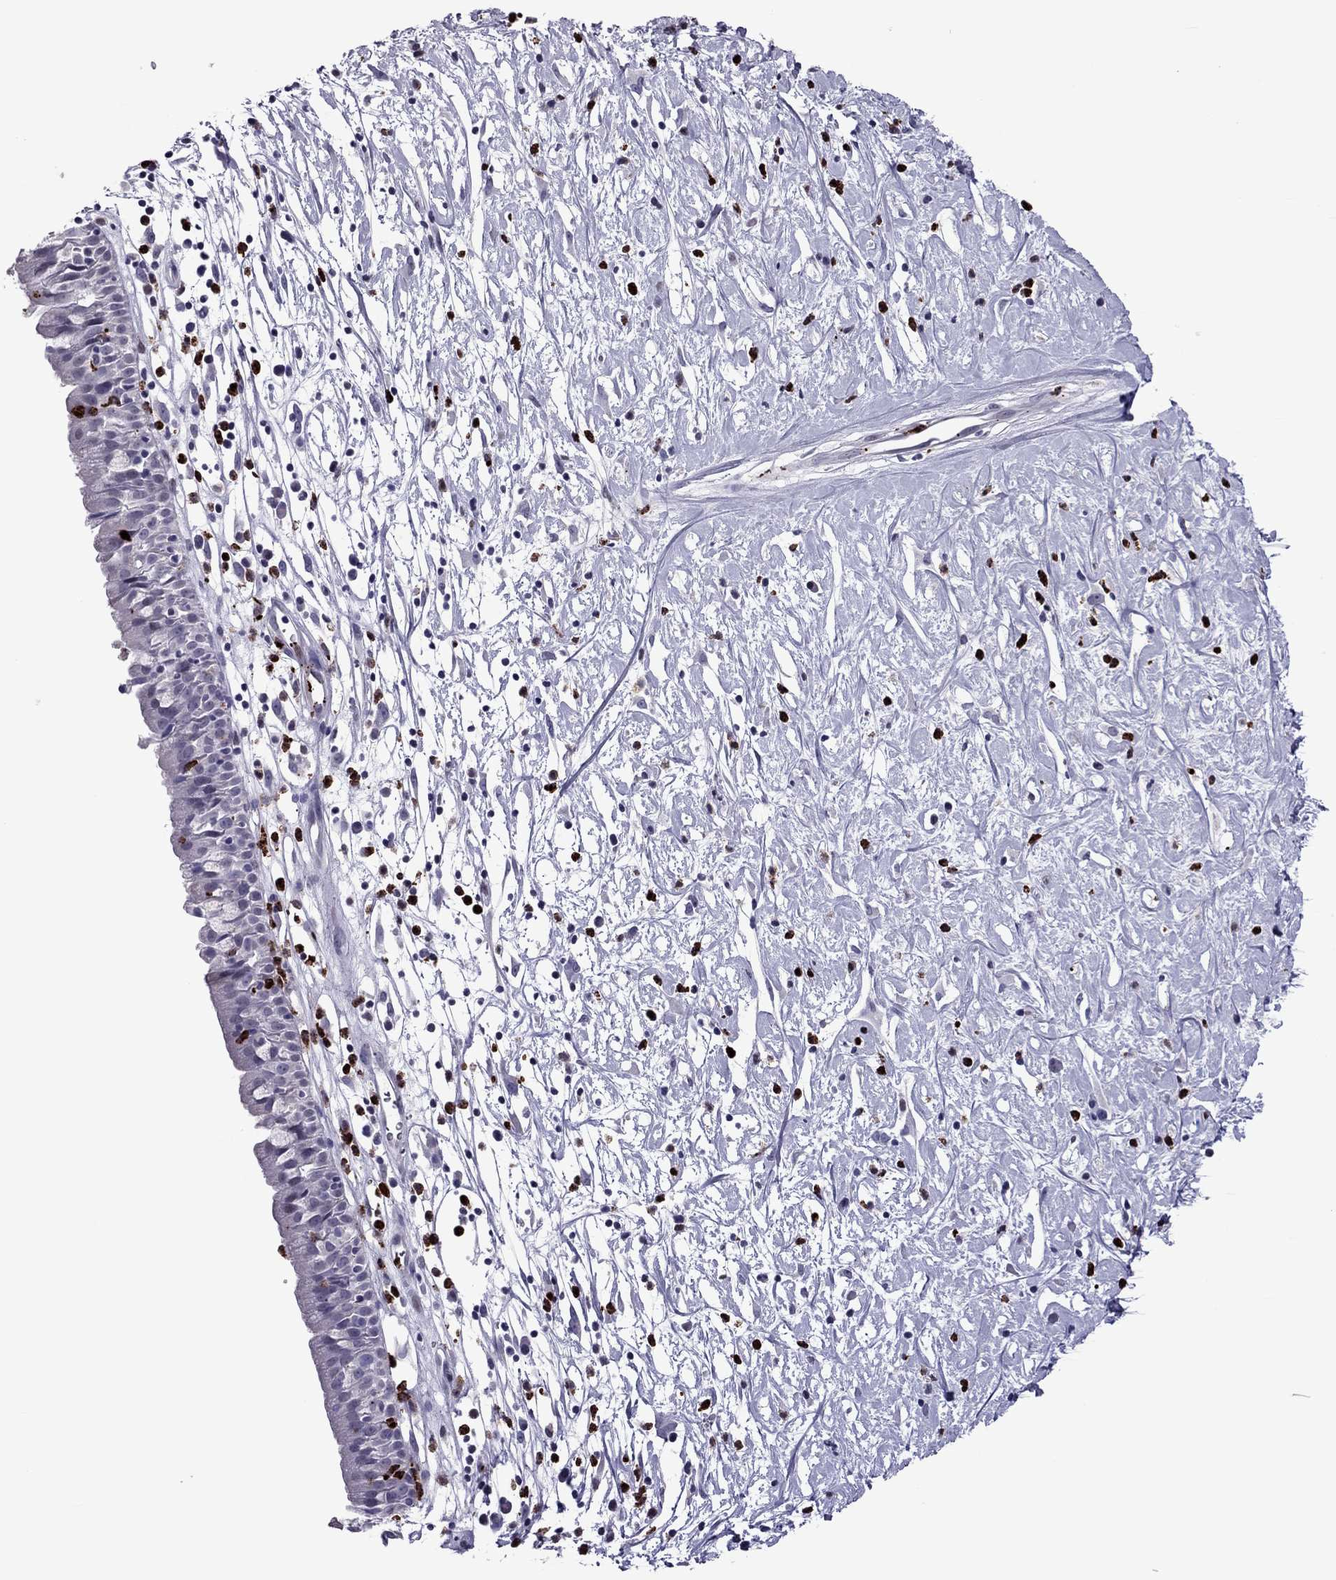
{"staining": {"intensity": "negative", "quantity": "none", "location": "none"}, "tissue": "nasopharynx", "cell_type": "Respiratory epithelial cells", "image_type": "normal", "snomed": [{"axis": "morphology", "description": "Normal tissue, NOS"}, {"axis": "topography", "description": "Nasopharynx"}], "caption": "DAB immunohistochemical staining of normal nasopharynx demonstrates no significant staining in respiratory epithelial cells.", "gene": "CCL27", "patient": {"sex": "male", "age": 9}}